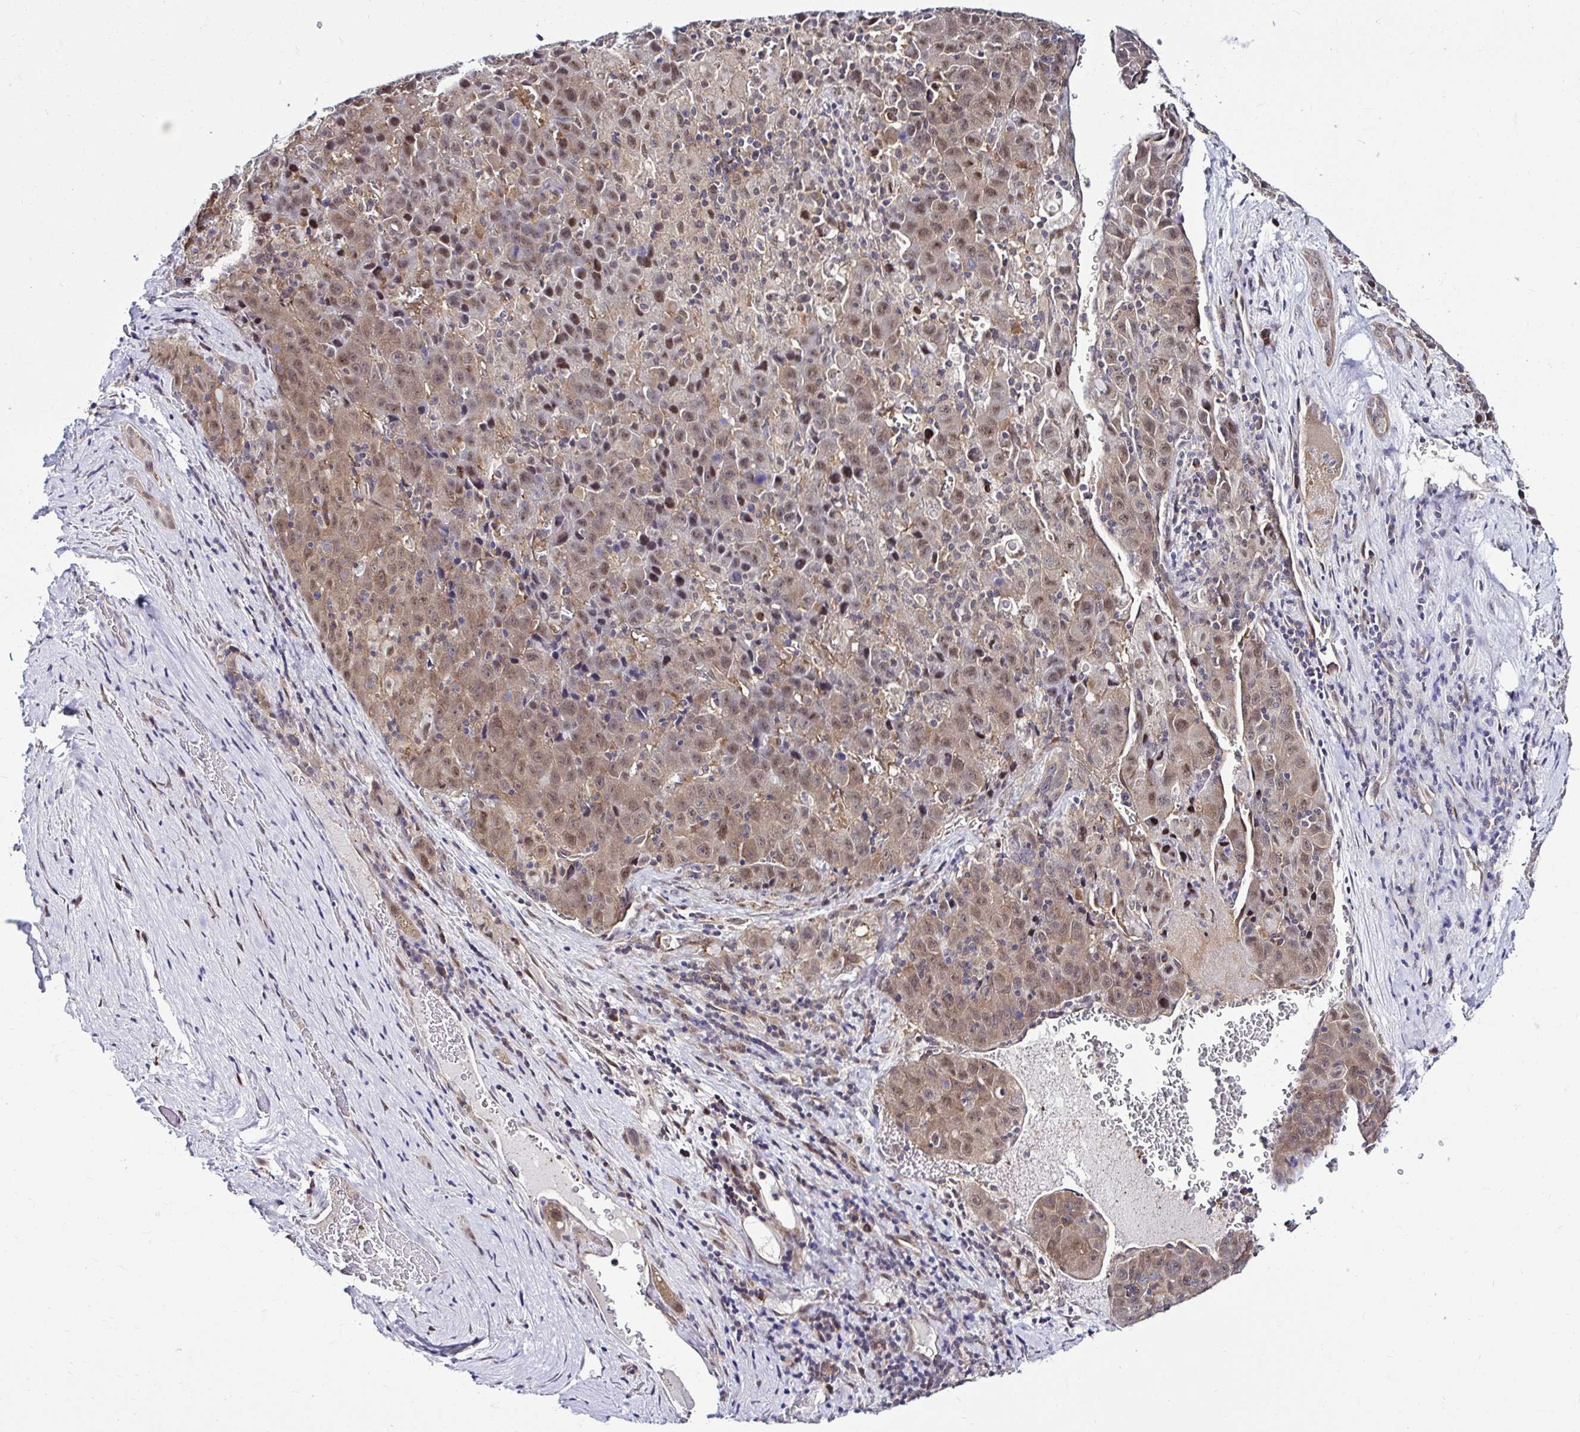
{"staining": {"intensity": "moderate", "quantity": ">75%", "location": "cytoplasmic/membranous,nuclear"}, "tissue": "liver cancer", "cell_type": "Tumor cells", "image_type": "cancer", "snomed": [{"axis": "morphology", "description": "Carcinoma, Hepatocellular, NOS"}, {"axis": "topography", "description": "Liver"}], "caption": "Immunohistochemistry (DAB) staining of liver hepatocellular carcinoma displays moderate cytoplasmic/membranous and nuclear protein positivity in approximately >75% of tumor cells.", "gene": "PSMD3", "patient": {"sex": "female", "age": 53}}